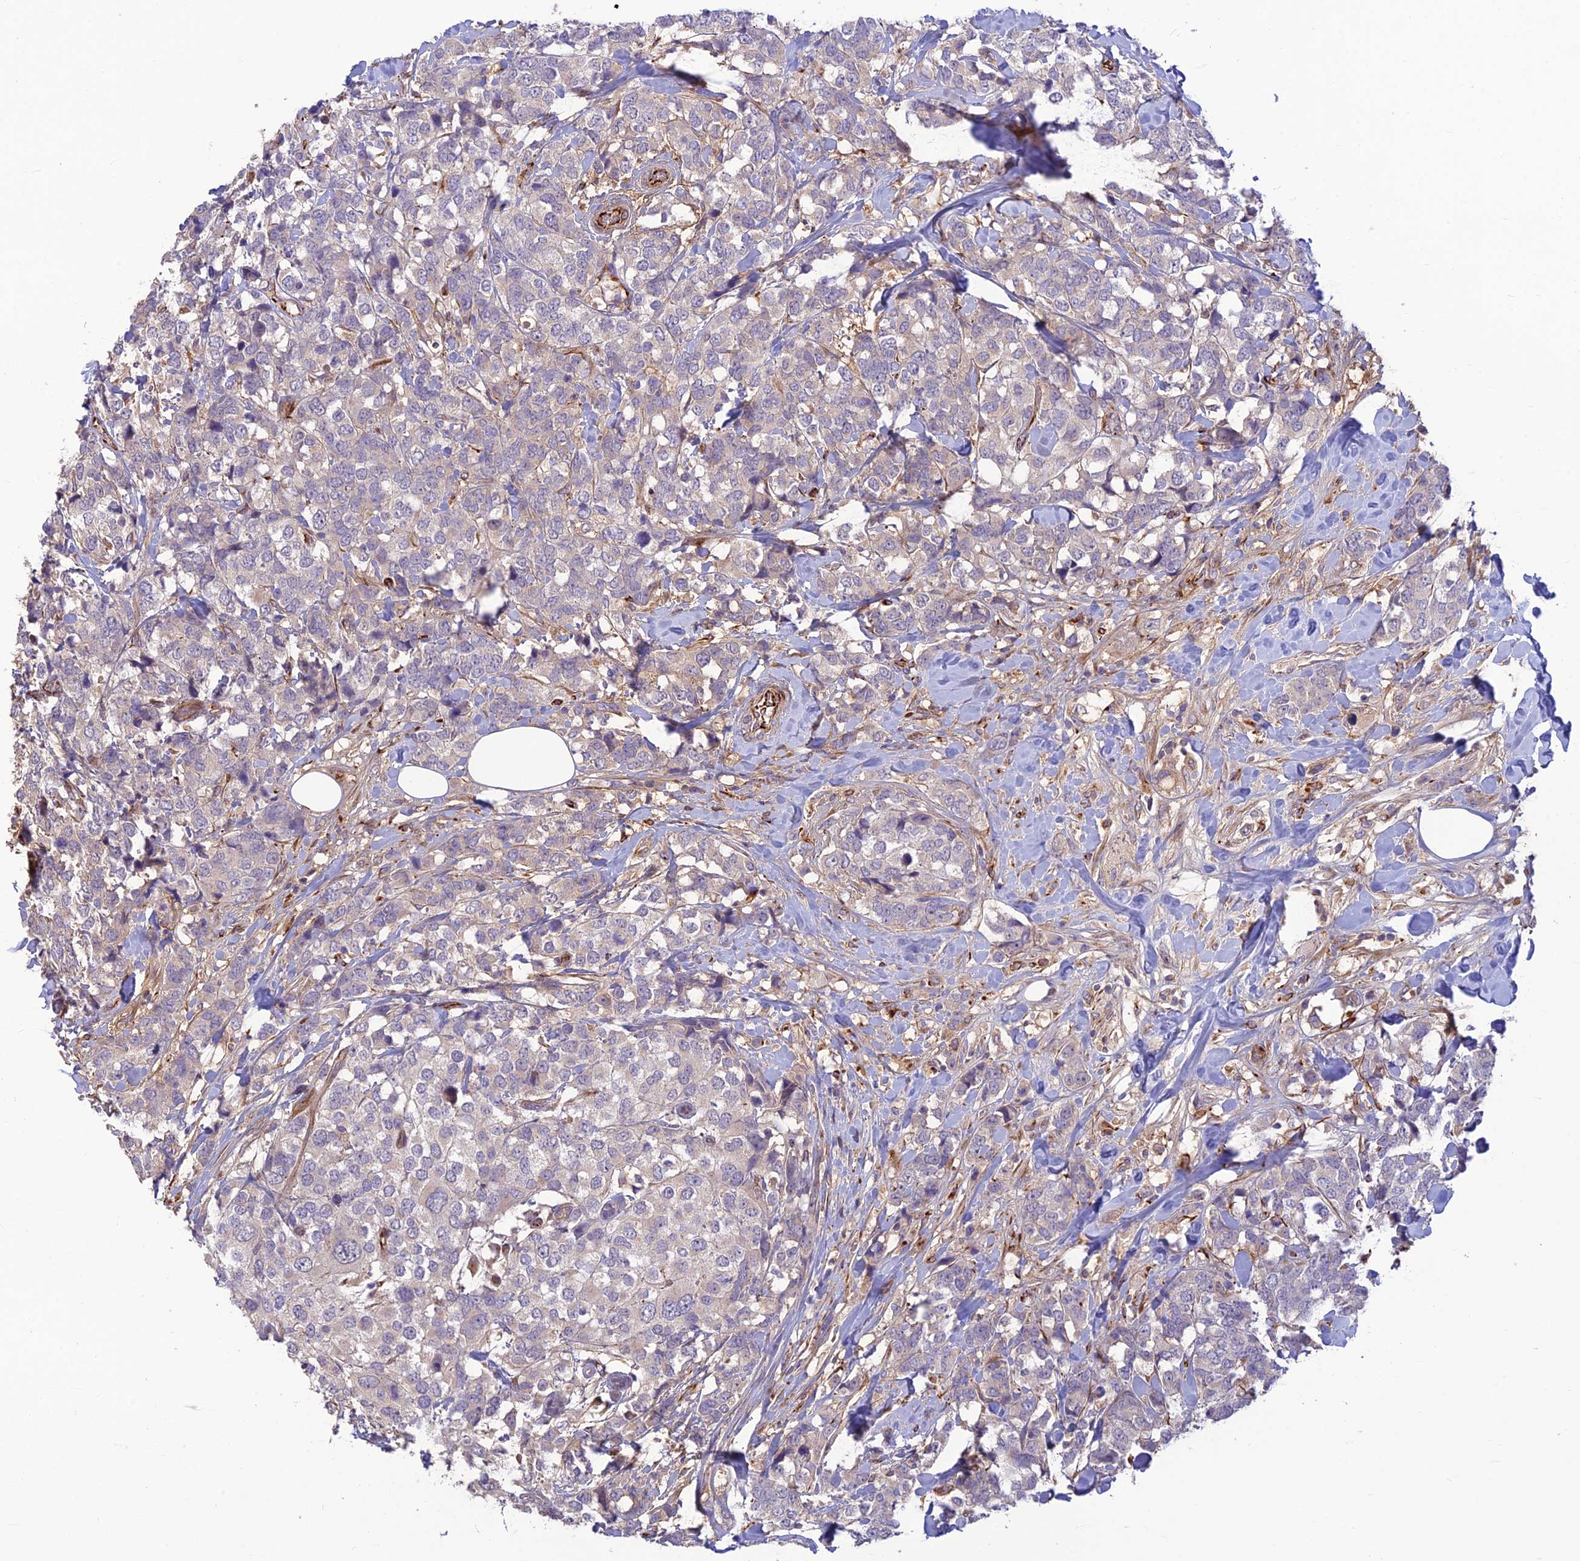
{"staining": {"intensity": "weak", "quantity": "<25%", "location": "cytoplasmic/membranous"}, "tissue": "breast cancer", "cell_type": "Tumor cells", "image_type": "cancer", "snomed": [{"axis": "morphology", "description": "Lobular carcinoma"}, {"axis": "topography", "description": "Breast"}], "caption": "IHC photomicrograph of human lobular carcinoma (breast) stained for a protein (brown), which shows no expression in tumor cells.", "gene": "ST8SIA5", "patient": {"sex": "female", "age": 59}}